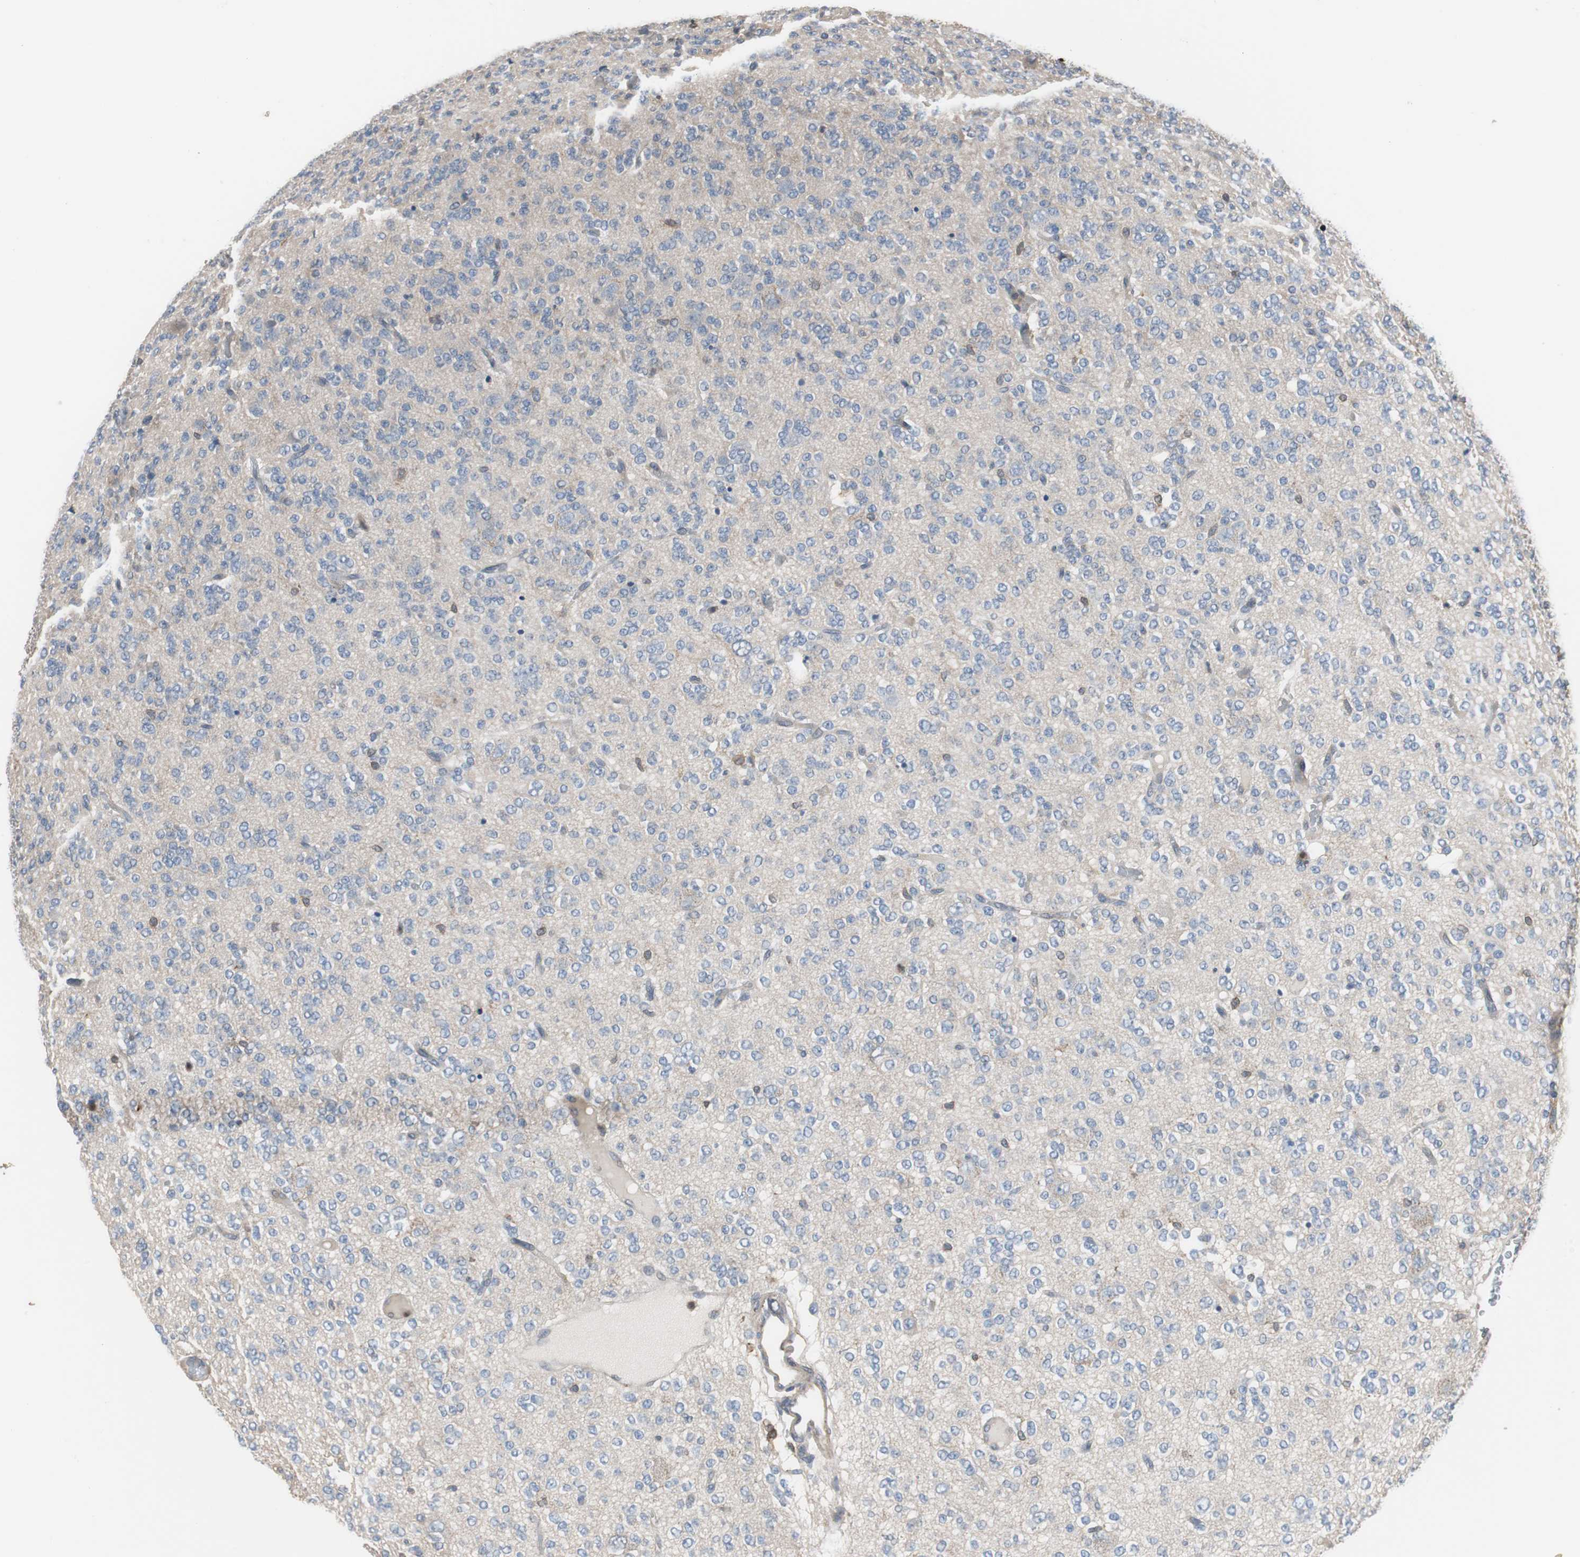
{"staining": {"intensity": "negative", "quantity": "none", "location": "none"}, "tissue": "glioma", "cell_type": "Tumor cells", "image_type": "cancer", "snomed": [{"axis": "morphology", "description": "Glioma, malignant, Low grade"}, {"axis": "topography", "description": "Brain"}], "caption": "An image of malignant glioma (low-grade) stained for a protein displays no brown staining in tumor cells. (DAB (3,3'-diaminobenzidine) immunohistochemistry with hematoxylin counter stain).", "gene": "ANXA4", "patient": {"sex": "male", "age": 38}}